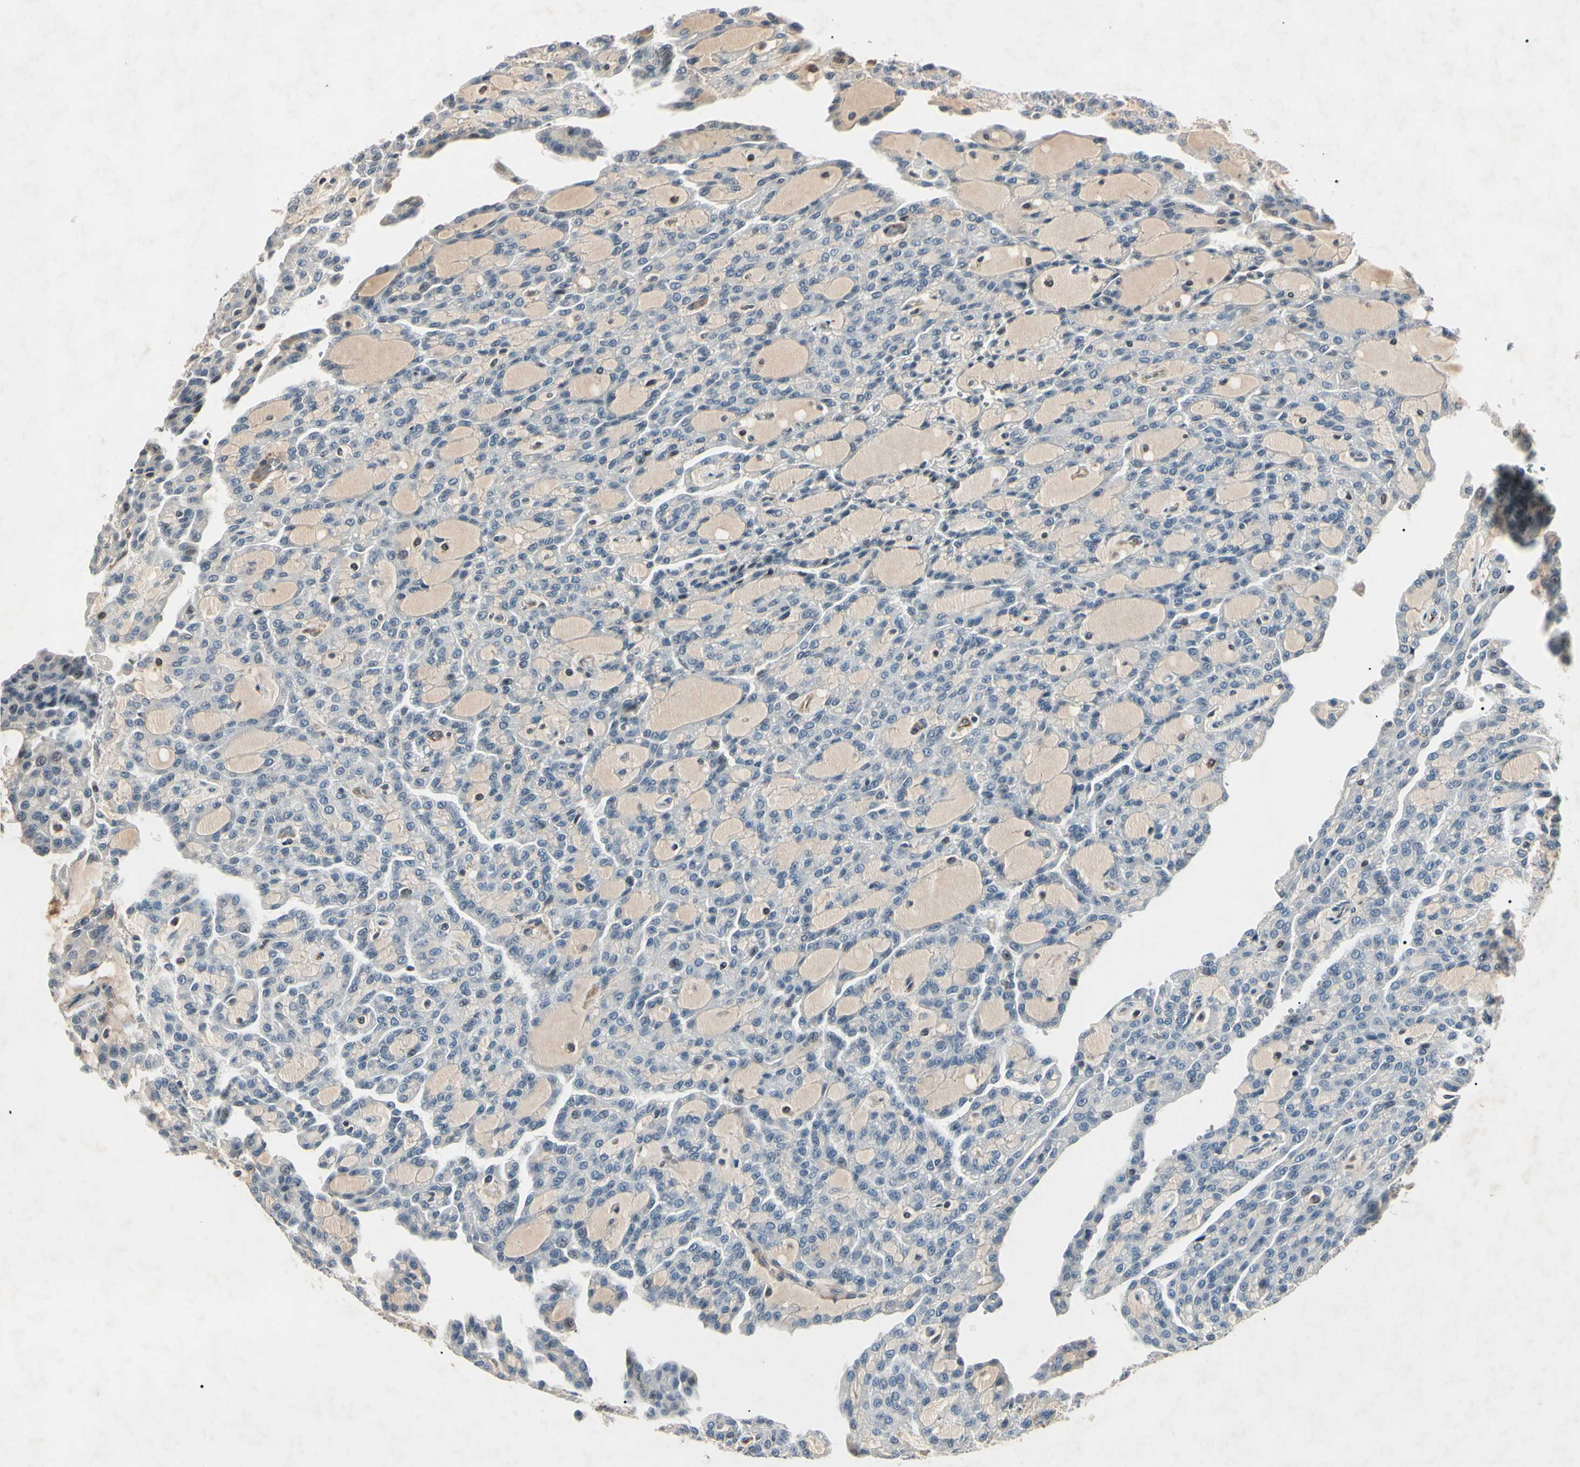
{"staining": {"intensity": "negative", "quantity": "none", "location": "none"}, "tissue": "renal cancer", "cell_type": "Tumor cells", "image_type": "cancer", "snomed": [{"axis": "morphology", "description": "Adenocarcinoma, NOS"}, {"axis": "topography", "description": "Kidney"}], "caption": "Tumor cells are negative for protein expression in human renal adenocarcinoma.", "gene": "AEBP1", "patient": {"sex": "male", "age": 63}}